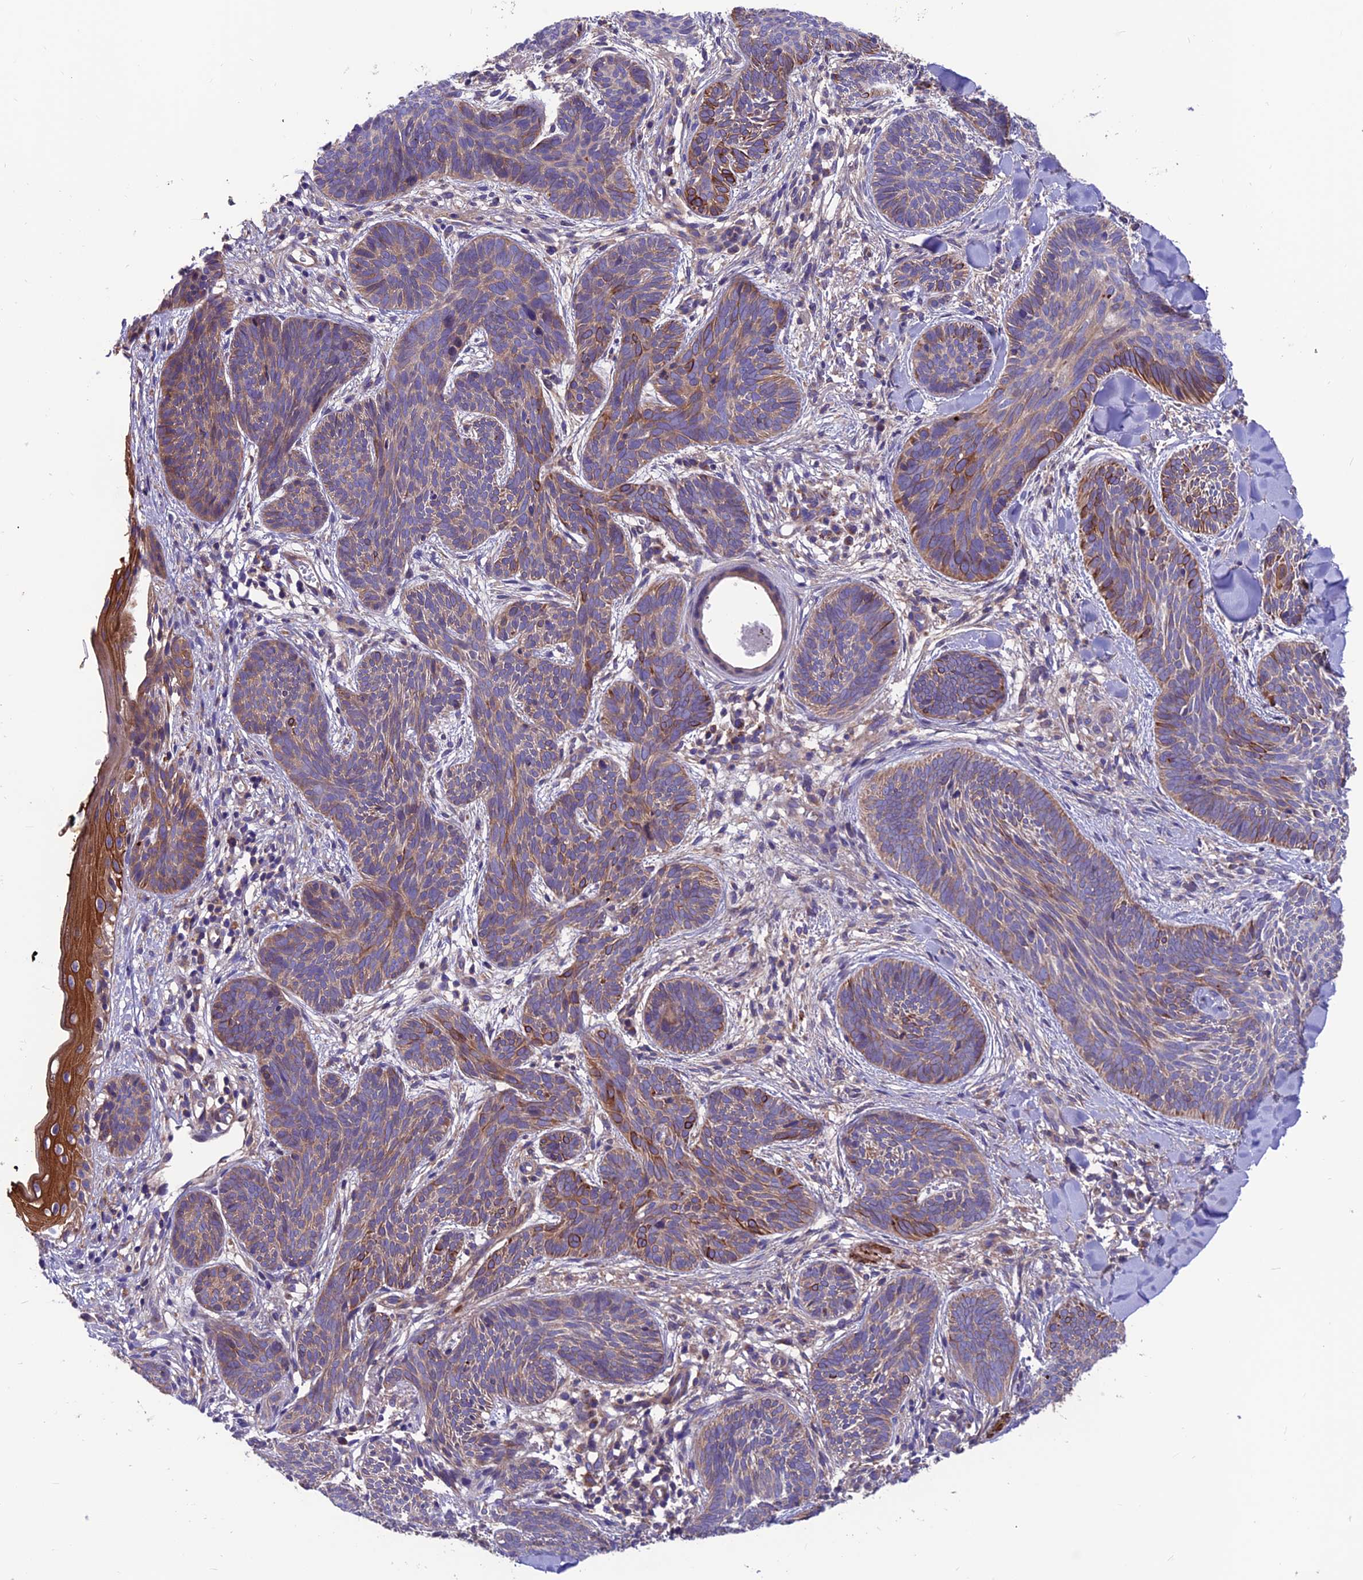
{"staining": {"intensity": "moderate", "quantity": ">75%", "location": "cytoplasmic/membranous"}, "tissue": "skin cancer", "cell_type": "Tumor cells", "image_type": "cancer", "snomed": [{"axis": "morphology", "description": "Basal cell carcinoma"}, {"axis": "topography", "description": "Skin"}], "caption": "Immunohistochemistry (IHC) image of neoplastic tissue: skin cancer (basal cell carcinoma) stained using immunohistochemistry exhibits medium levels of moderate protein expression localized specifically in the cytoplasmic/membranous of tumor cells, appearing as a cytoplasmic/membranous brown color.", "gene": "VPS16", "patient": {"sex": "female", "age": 81}}